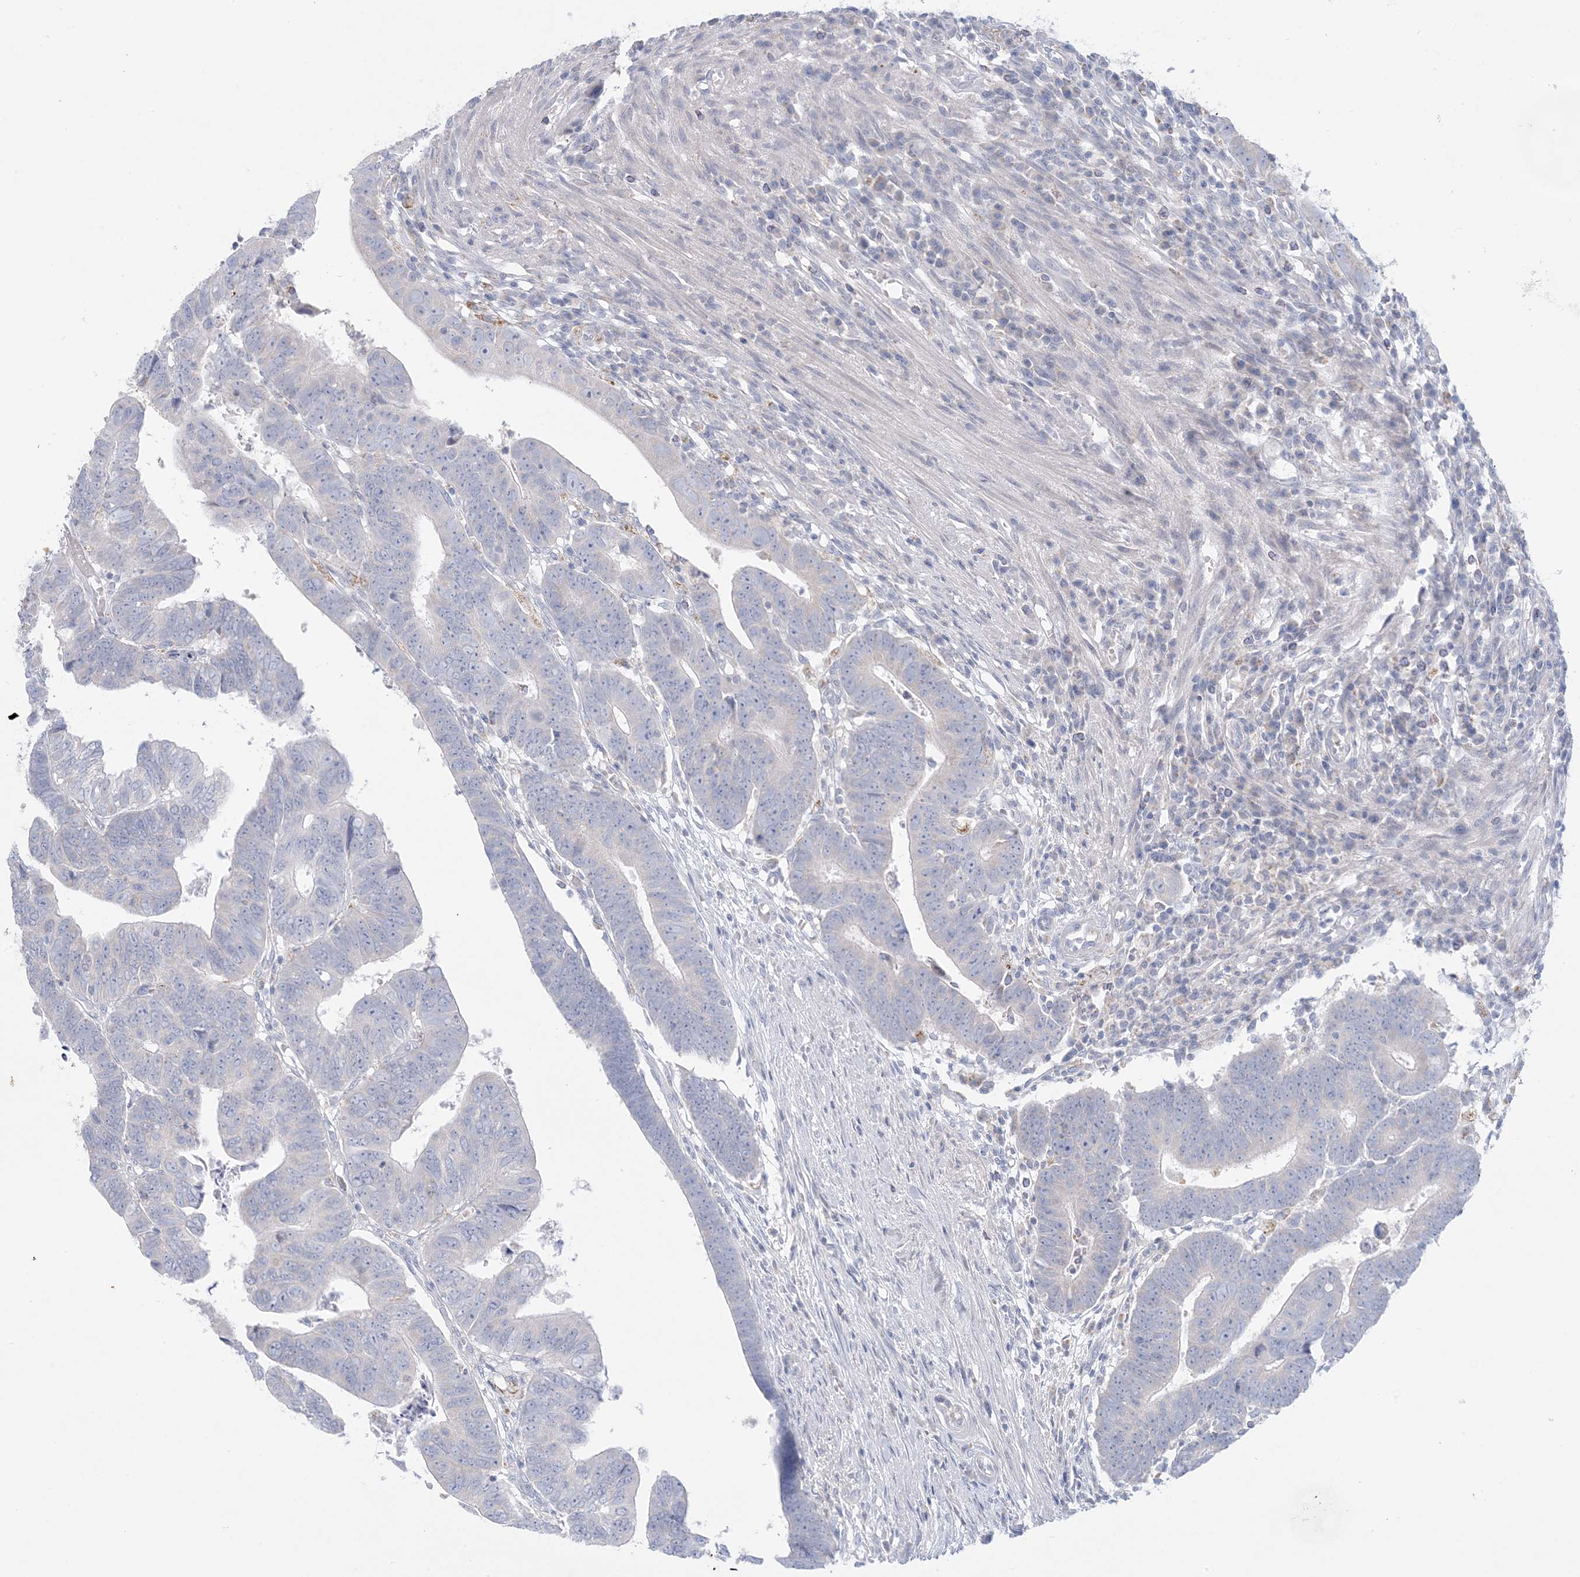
{"staining": {"intensity": "negative", "quantity": "none", "location": "none"}, "tissue": "colorectal cancer", "cell_type": "Tumor cells", "image_type": "cancer", "snomed": [{"axis": "morphology", "description": "Adenocarcinoma, NOS"}, {"axis": "topography", "description": "Rectum"}], "caption": "High power microscopy micrograph of an immunohistochemistry micrograph of colorectal cancer, revealing no significant staining in tumor cells.", "gene": "KCTD6", "patient": {"sex": "female", "age": 65}}